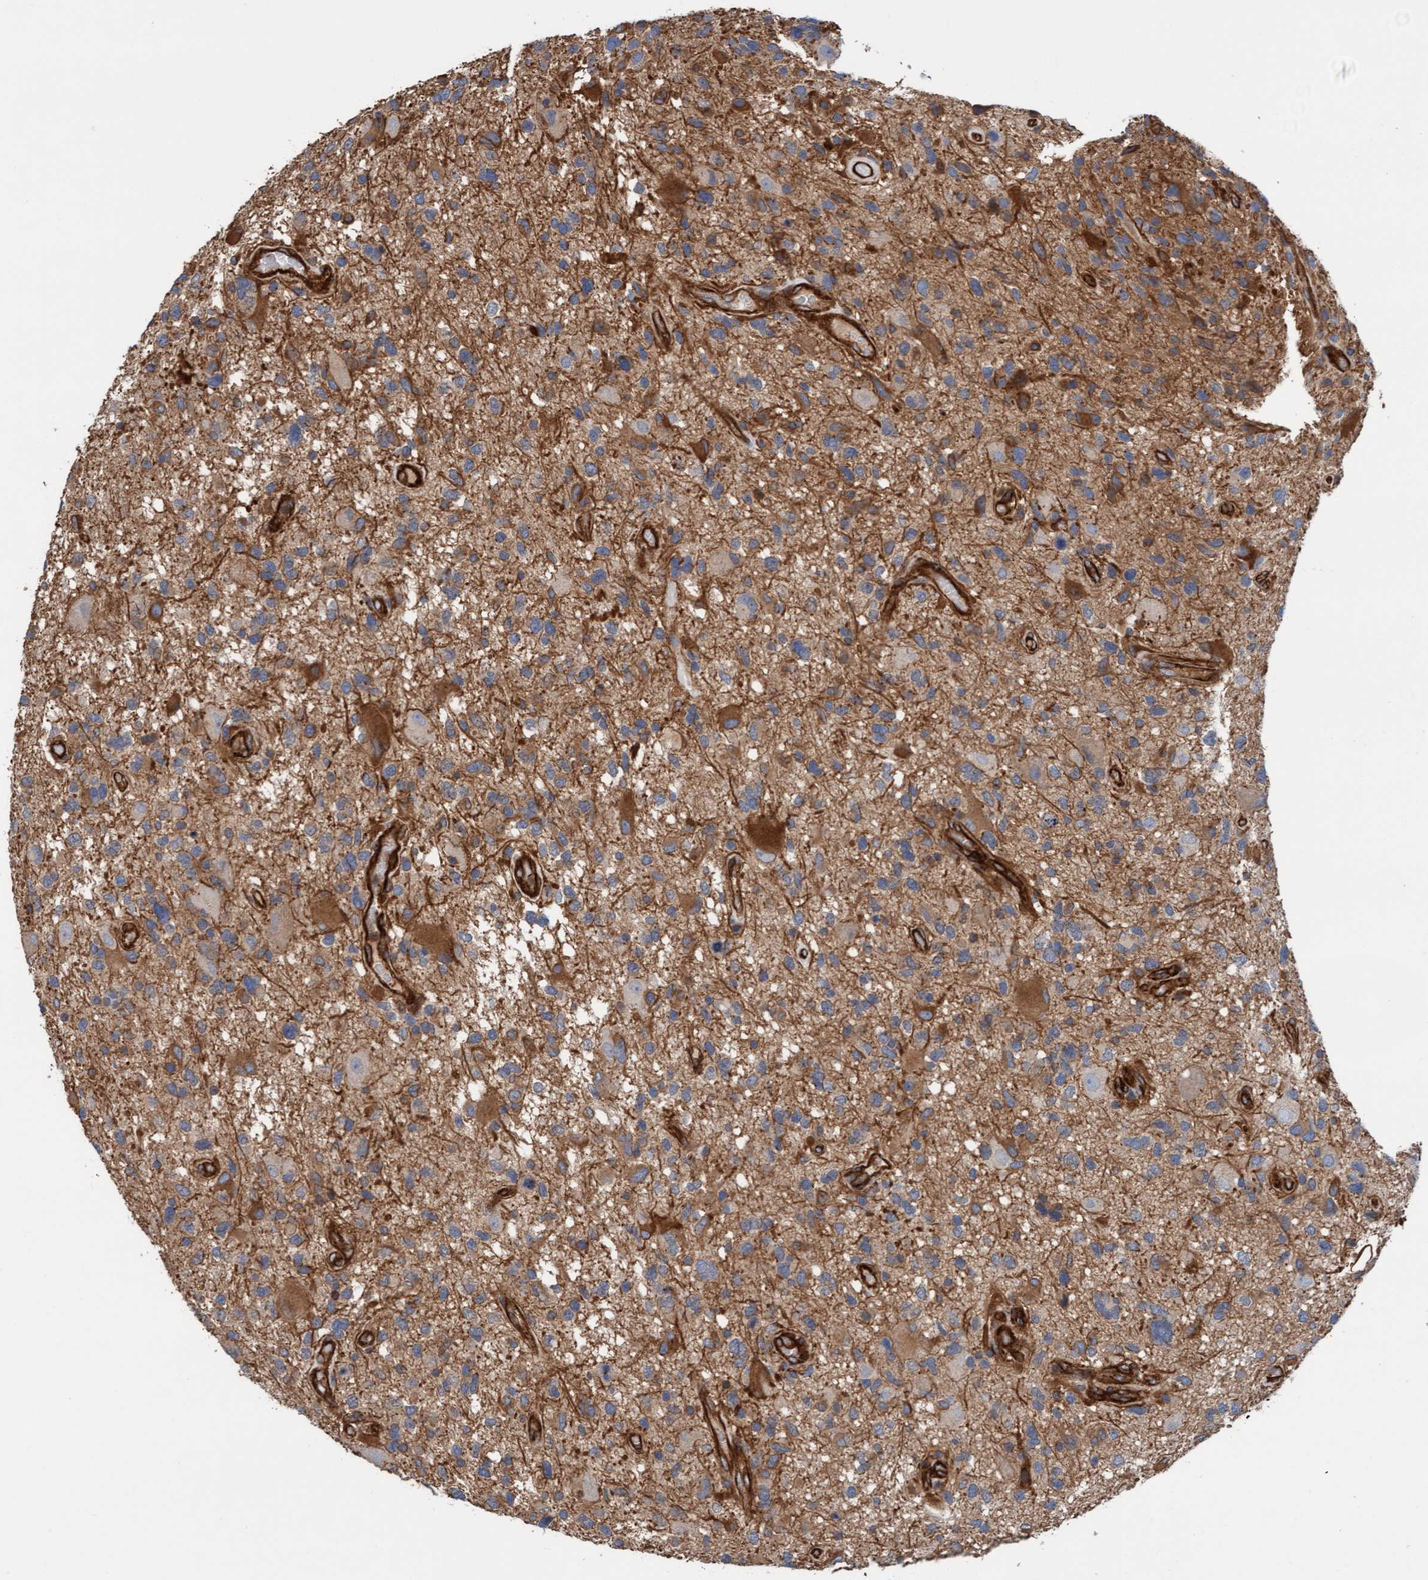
{"staining": {"intensity": "strong", "quantity": "25%-75%", "location": "cytoplasmic/membranous"}, "tissue": "glioma", "cell_type": "Tumor cells", "image_type": "cancer", "snomed": [{"axis": "morphology", "description": "Glioma, malignant, High grade"}, {"axis": "topography", "description": "Brain"}], "caption": "Glioma stained with DAB (3,3'-diaminobenzidine) IHC exhibits high levels of strong cytoplasmic/membranous expression in about 25%-75% of tumor cells. The staining was performed using DAB (3,3'-diaminobenzidine), with brown indicating positive protein expression. Nuclei are stained blue with hematoxylin.", "gene": "STXBP4", "patient": {"sex": "male", "age": 33}}